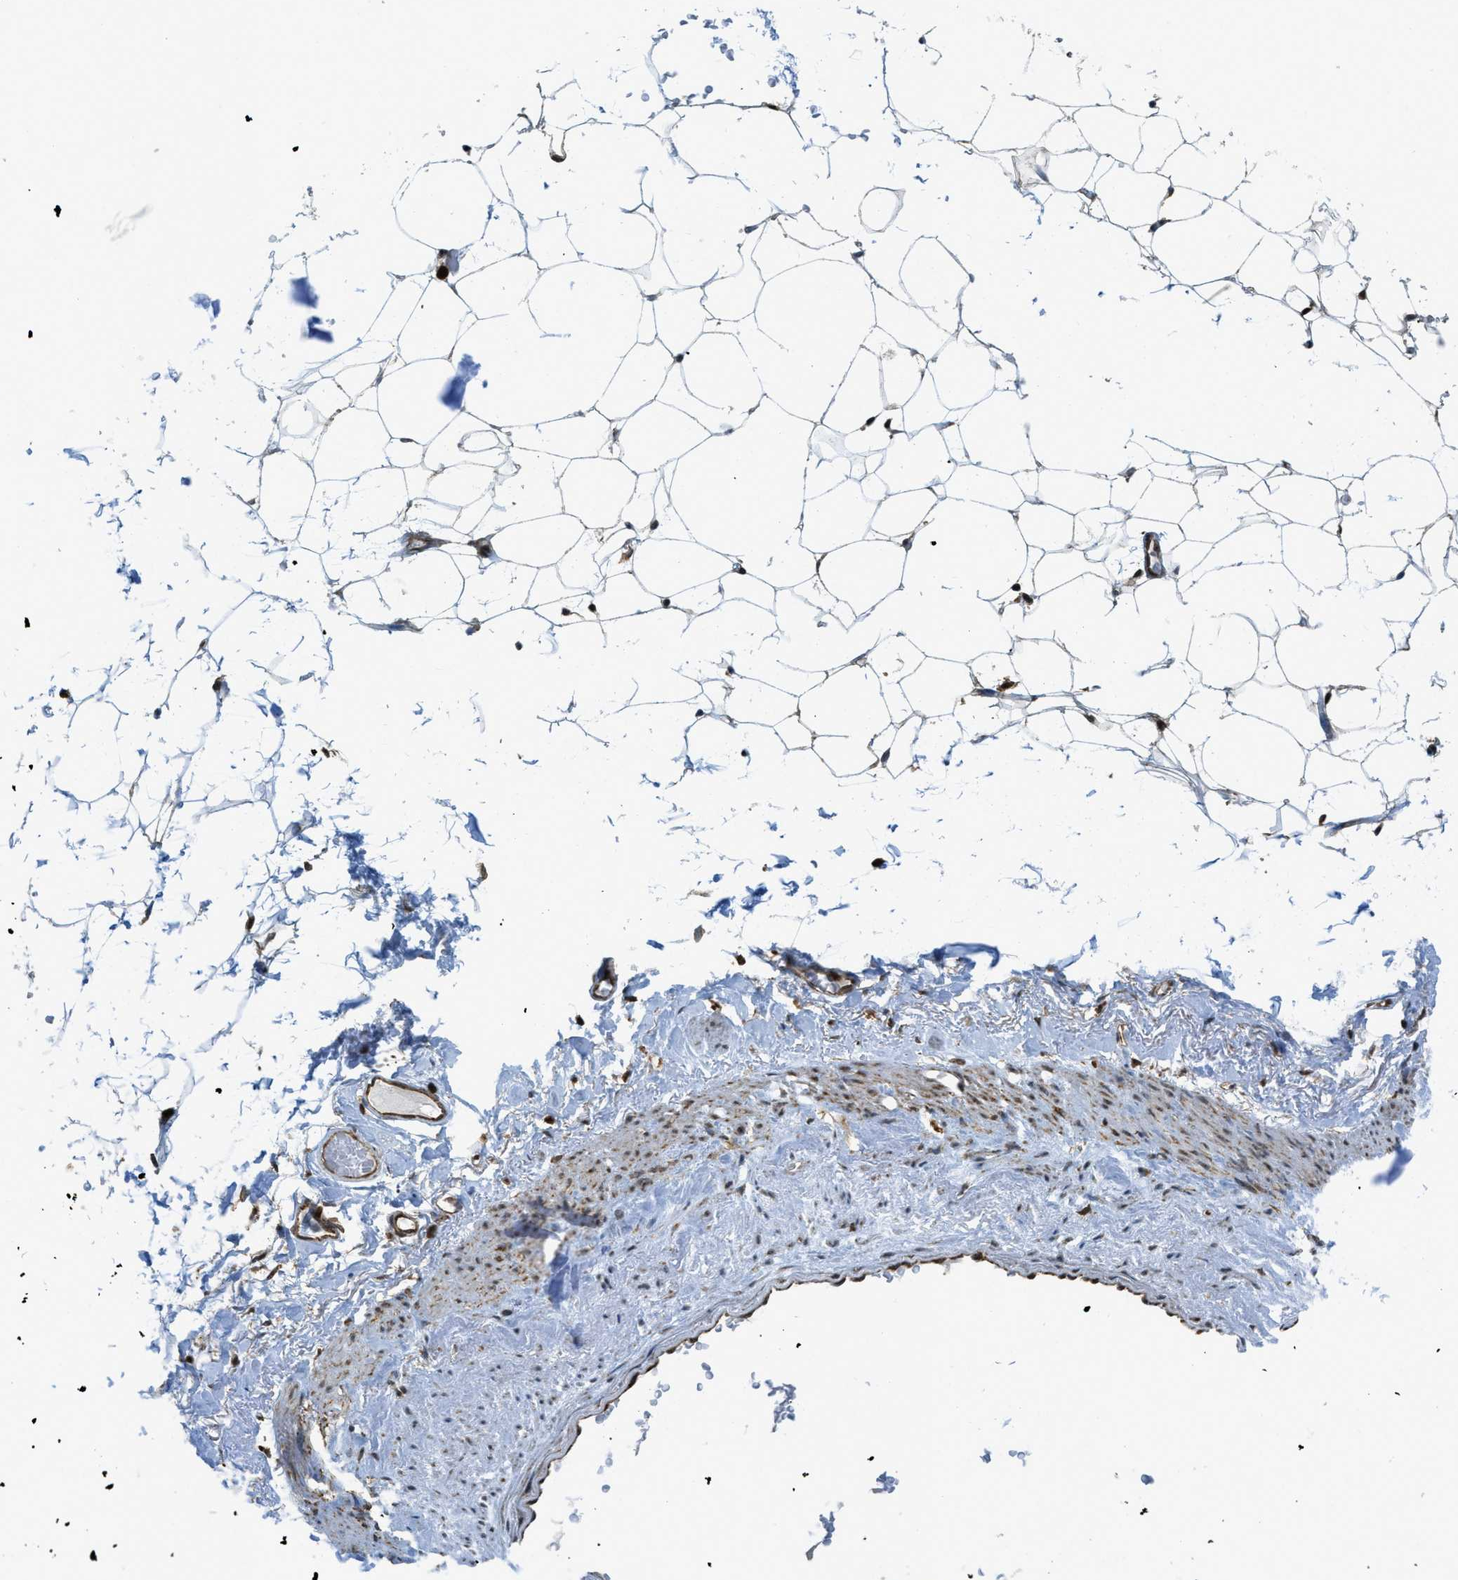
{"staining": {"intensity": "strong", "quantity": ">75%", "location": "cytoplasmic/membranous,nuclear"}, "tissue": "adipose tissue", "cell_type": "Adipocytes", "image_type": "normal", "snomed": [{"axis": "morphology", "description": "Normal tissue, NOS"}, {"axis": "topography", "description": "Breast"}, {"axis": "topography", "description": "Soft tissue"}], "caption": "Immunohistochemical staining of unremarkable adipose tissue shows strong cytoplasmic/membranous,nuclear protein expression in approximately >75% of adipocytes. (DAB IHC with brightfield microscopy, high magnification).", "gene": "TNPO1", "patient": {"sex": "female", "age": 75}}